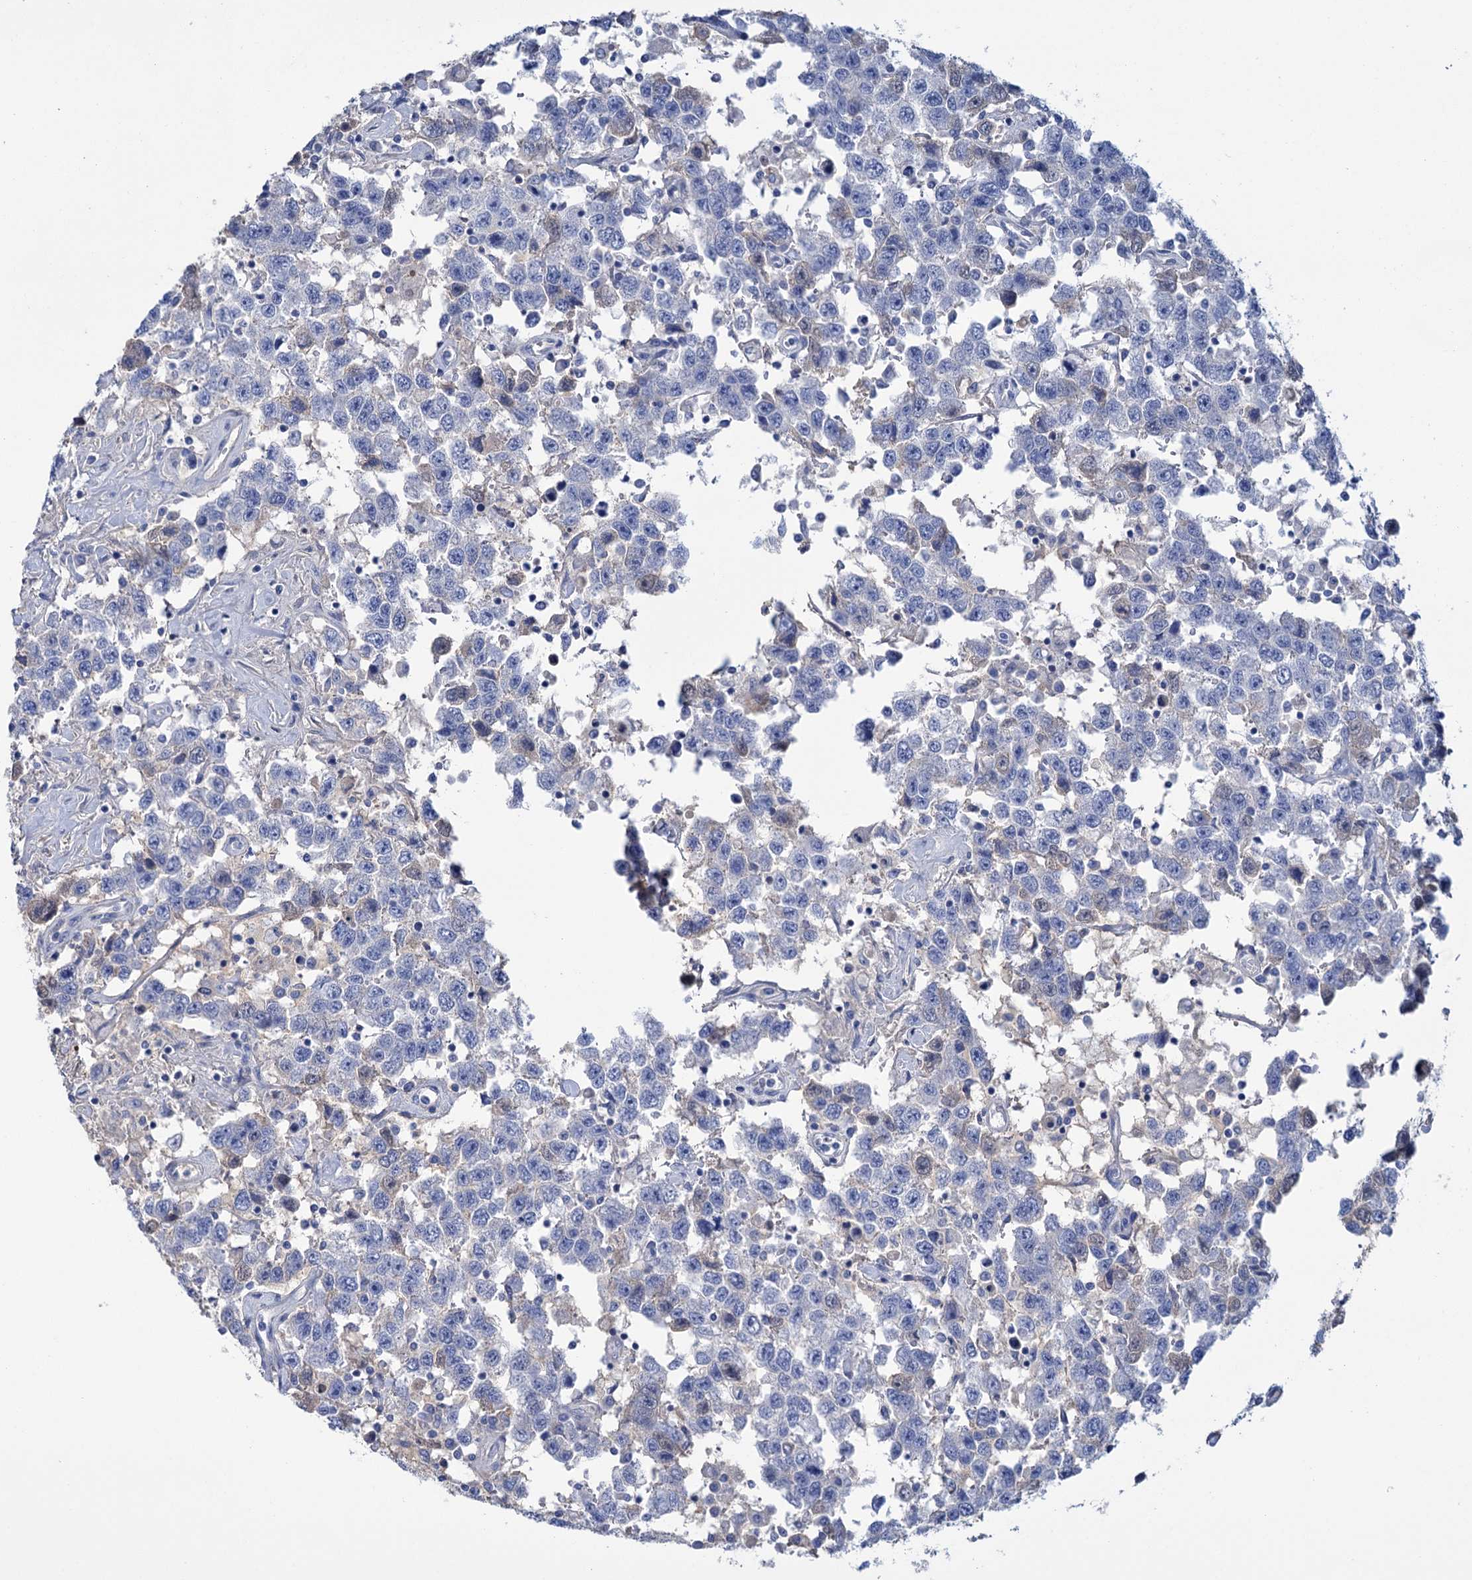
{"staining": {"intensity": "negative", "quantity": "none", "location": "none"}, "tissue": "testis cancer", "cell_type": "Tumor cells", "image_type": "cancer", "snomed": [{"axis": "morphology", "description": "Seminoma, NOS"}, {"axis": "topography", "description": "Testis"}], "caption": "Tumor cells show no significant protein staining in testis seminoma. Nuclei are stained in blue.", "gene": "FBXW12", "patient": {"sex": "male", "age": 41}}